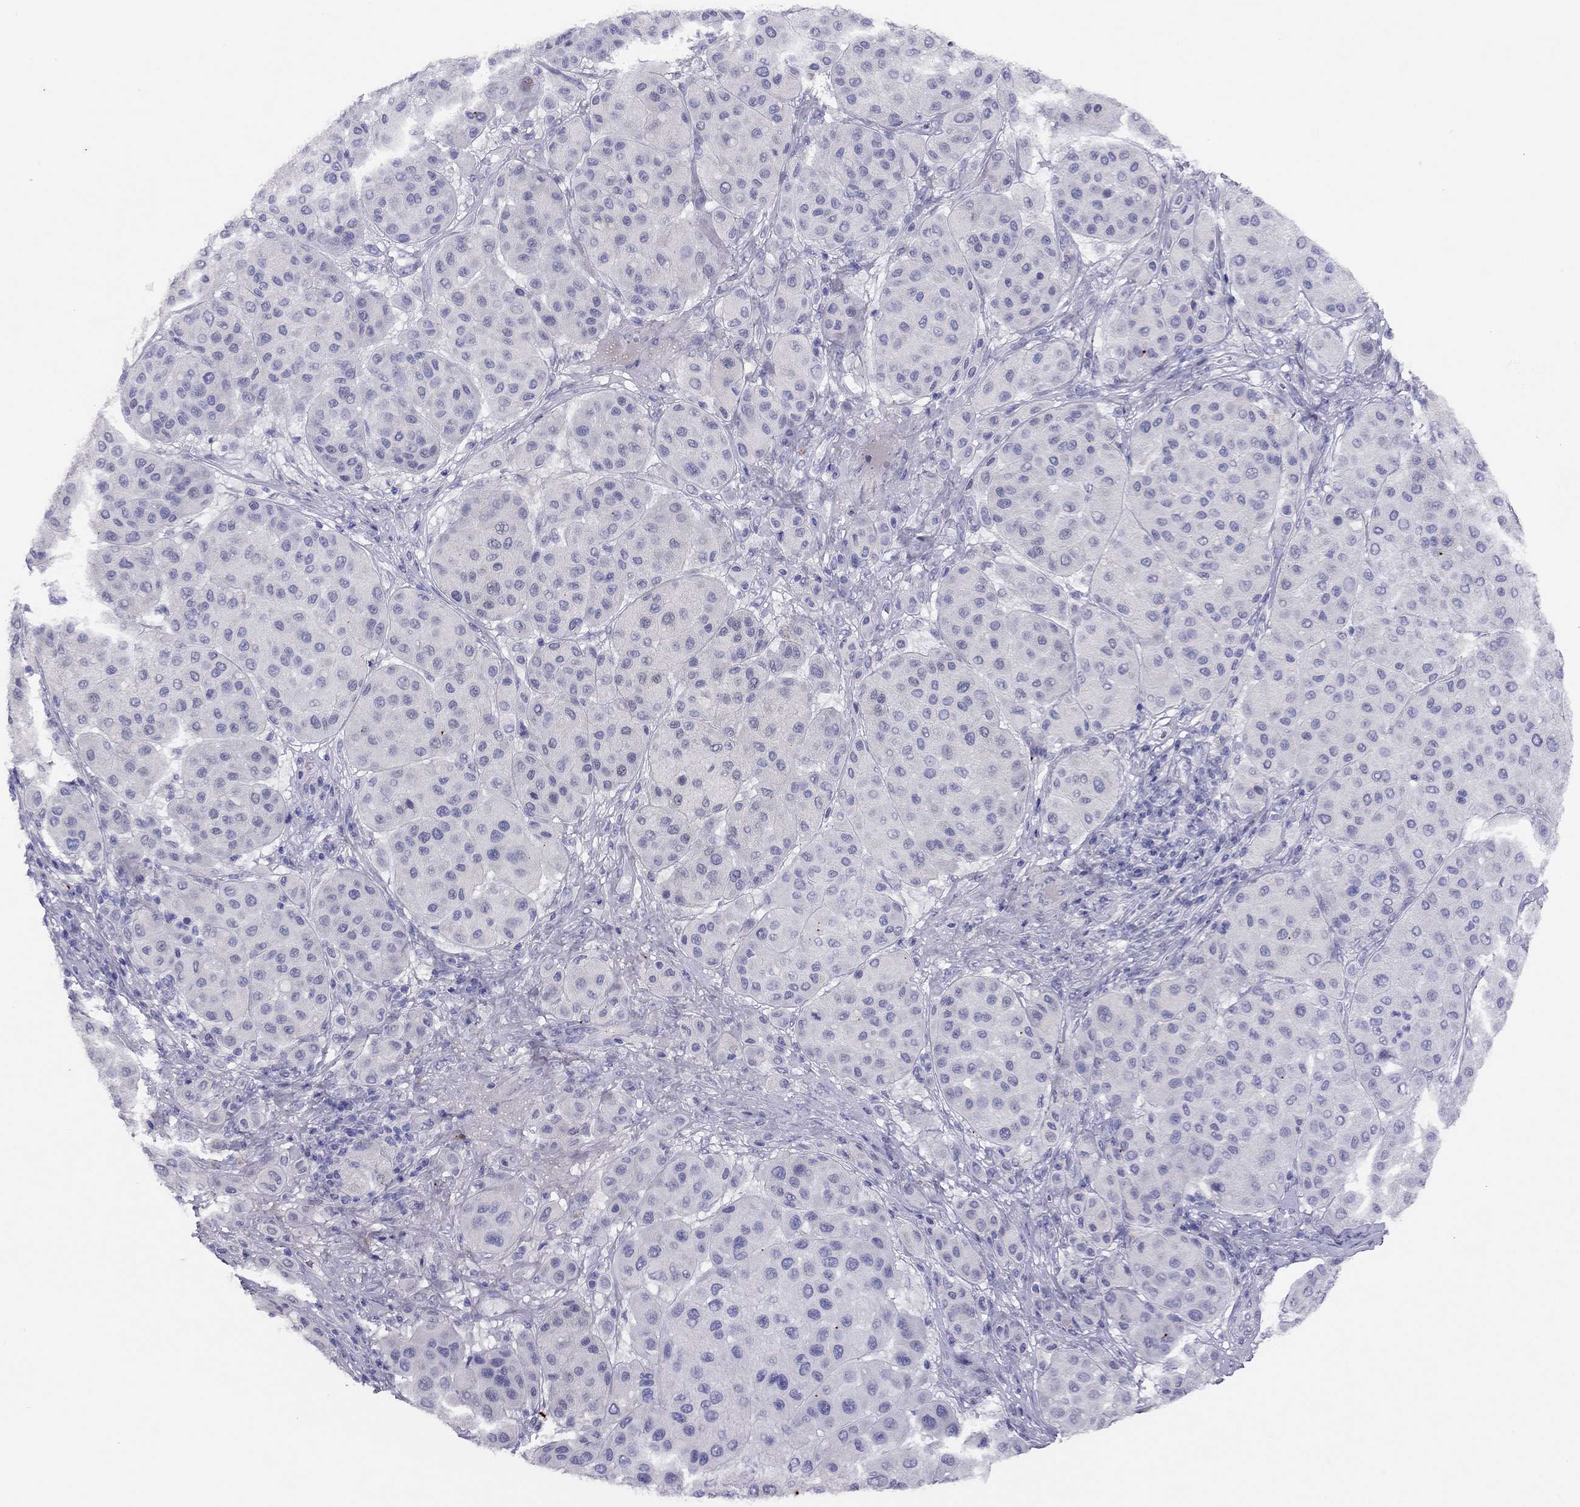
{"staining": {"intensity": "negative", "quantity": "none", "location": "none"}, "tissue": "melanoma", "cell_type": "Tumor cells", "image_type": "cancer", "snomed": [{"axis": "morphology", "description": "Malignant melanoma, Metastatic site"}, {"axis": "topography", "description": "Smooth muscle"}], "caption": "DAB immunohistochemical staining of human malignant melanoma (metastatic site) demonstrates no significant expression in tumor cells.", "gene": "LRIT2", "patient": {"sex": "male", "age": 41}}